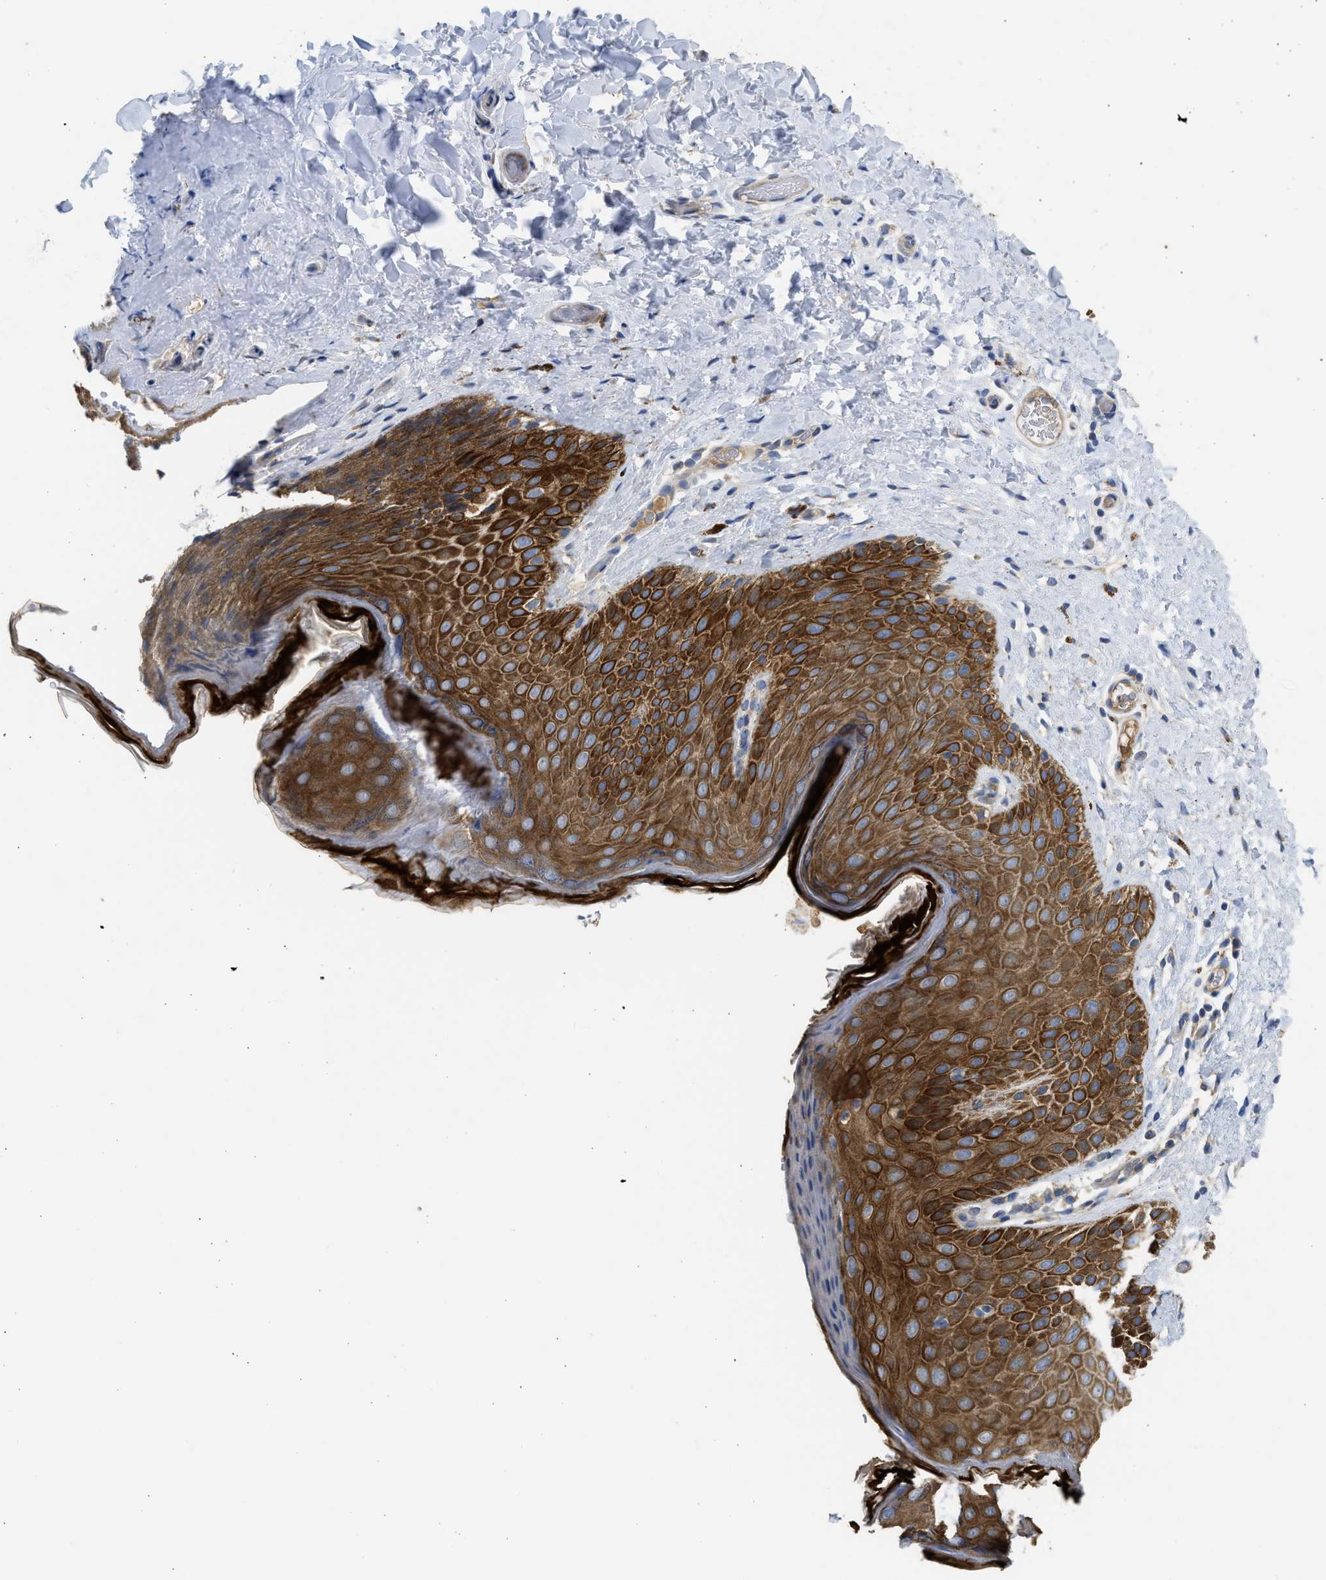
{"staining": {"intensity": "strong", "quantity": ">75%", "location": "cytoplasmic/membranous"}, "tissue": "skin", "cell_type": "Epidermal cells", "image_type": "normal", "snomed": [{"axis": "morphology", "description": "Normal tissue, NOS"}, {"axis": "topography", "description": "Anal"}], "caption": "This micrograph demonstrates IHC staining of normal skin, with high strong cytoplasmic/membranous staining in about >75% of epidermal cells.", "gene": "CSRNP2", "patient": {"sex": "male", "age": 44}}